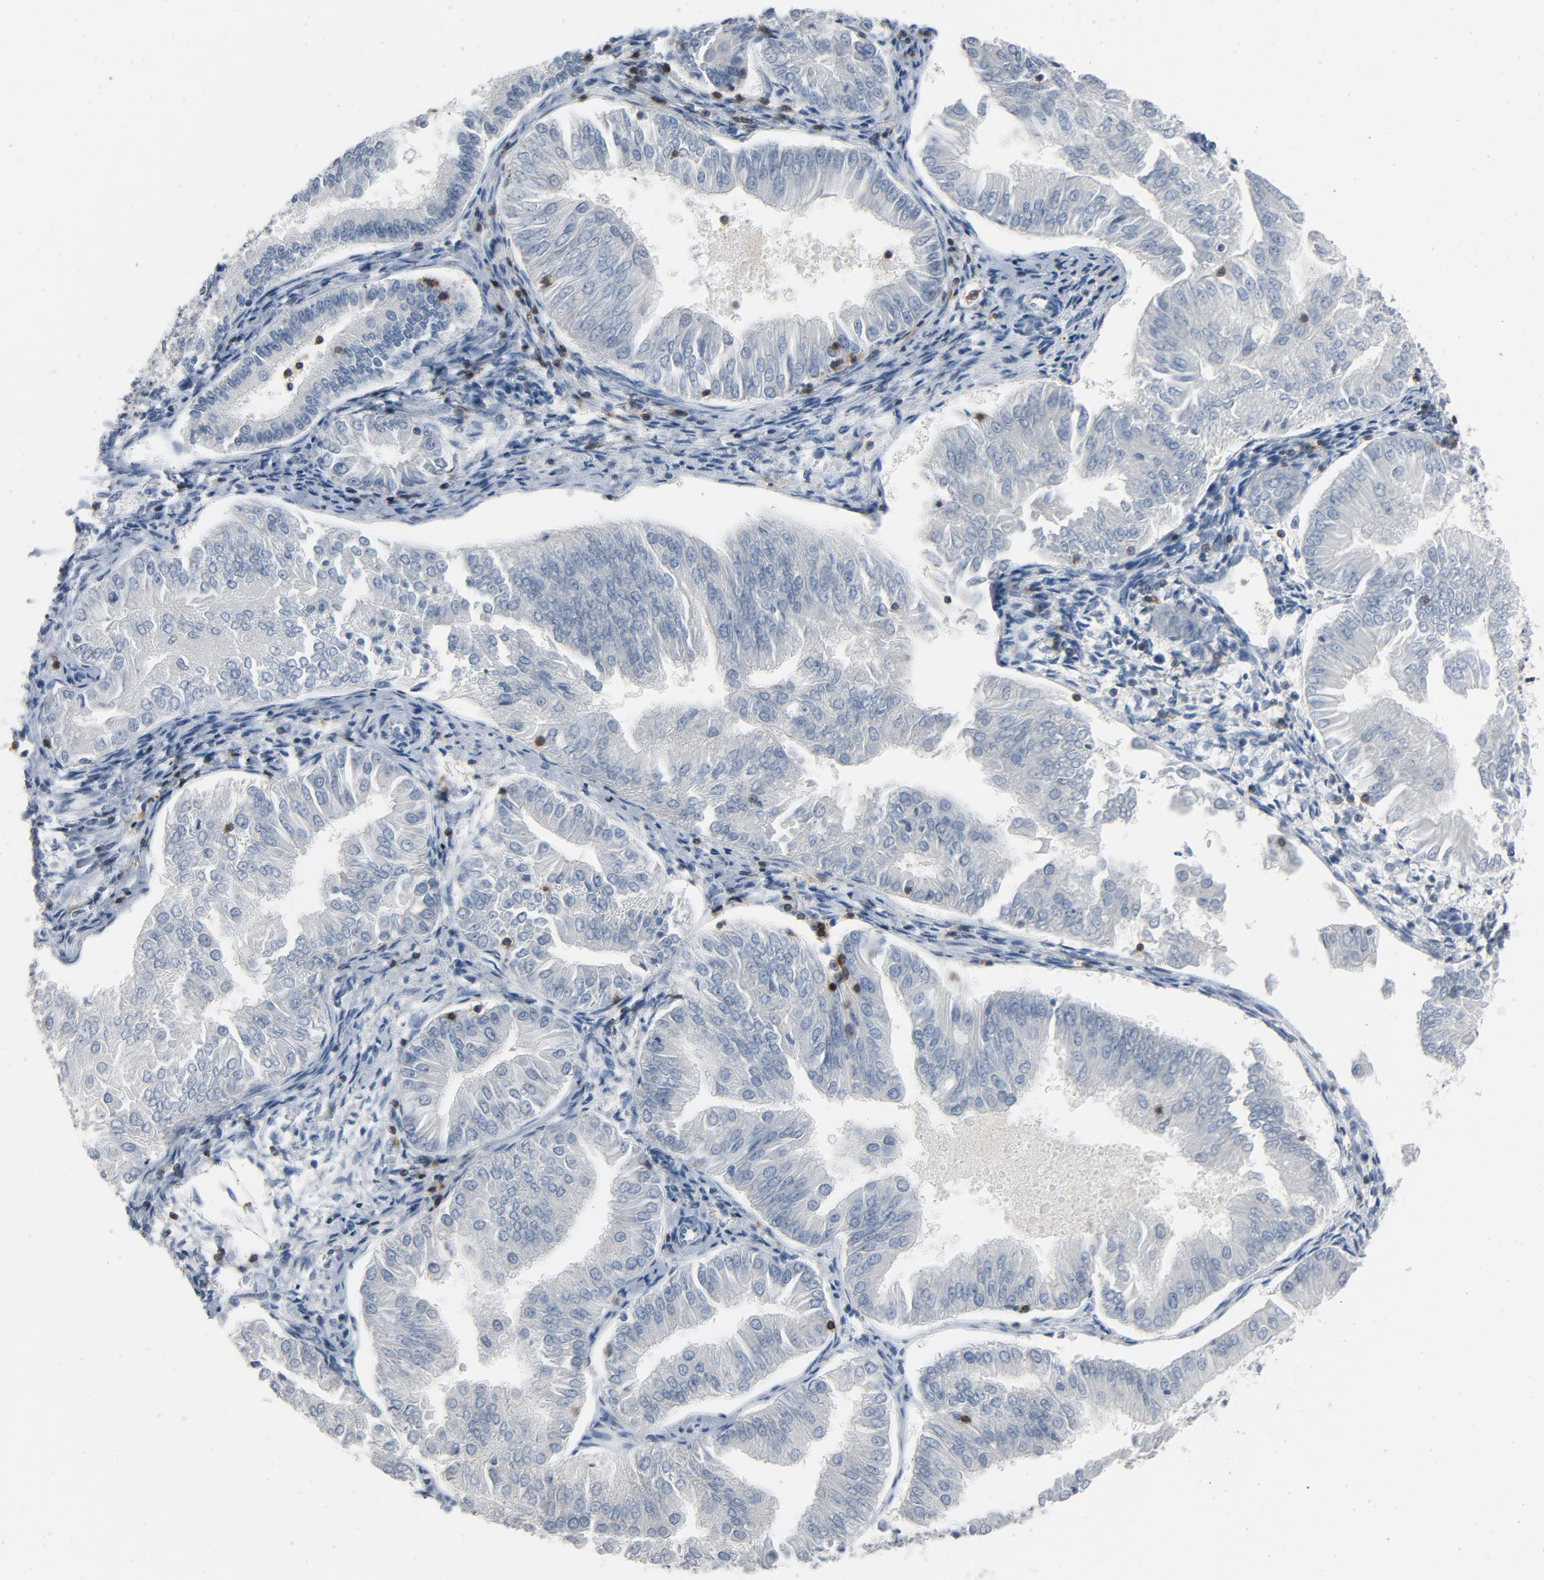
{"staining": {"intensity": "negative", "quantity": "none", "location": "none"}, "tissue": "endometrial cancer", "cell_type": "Tumor cells", "image_type": "cancer", "snomed": [{"axis": "morphology", "description": "Adenocarcinoma, NOS"}, {"axis": "topography", "description": "Endometrium"}], "caption": "Tumor cells are negative for protein expression in human endometrial cancer (adenocarcinoma).", "gene": "LCK", "patient": {"sex": "female", "age": 53}}